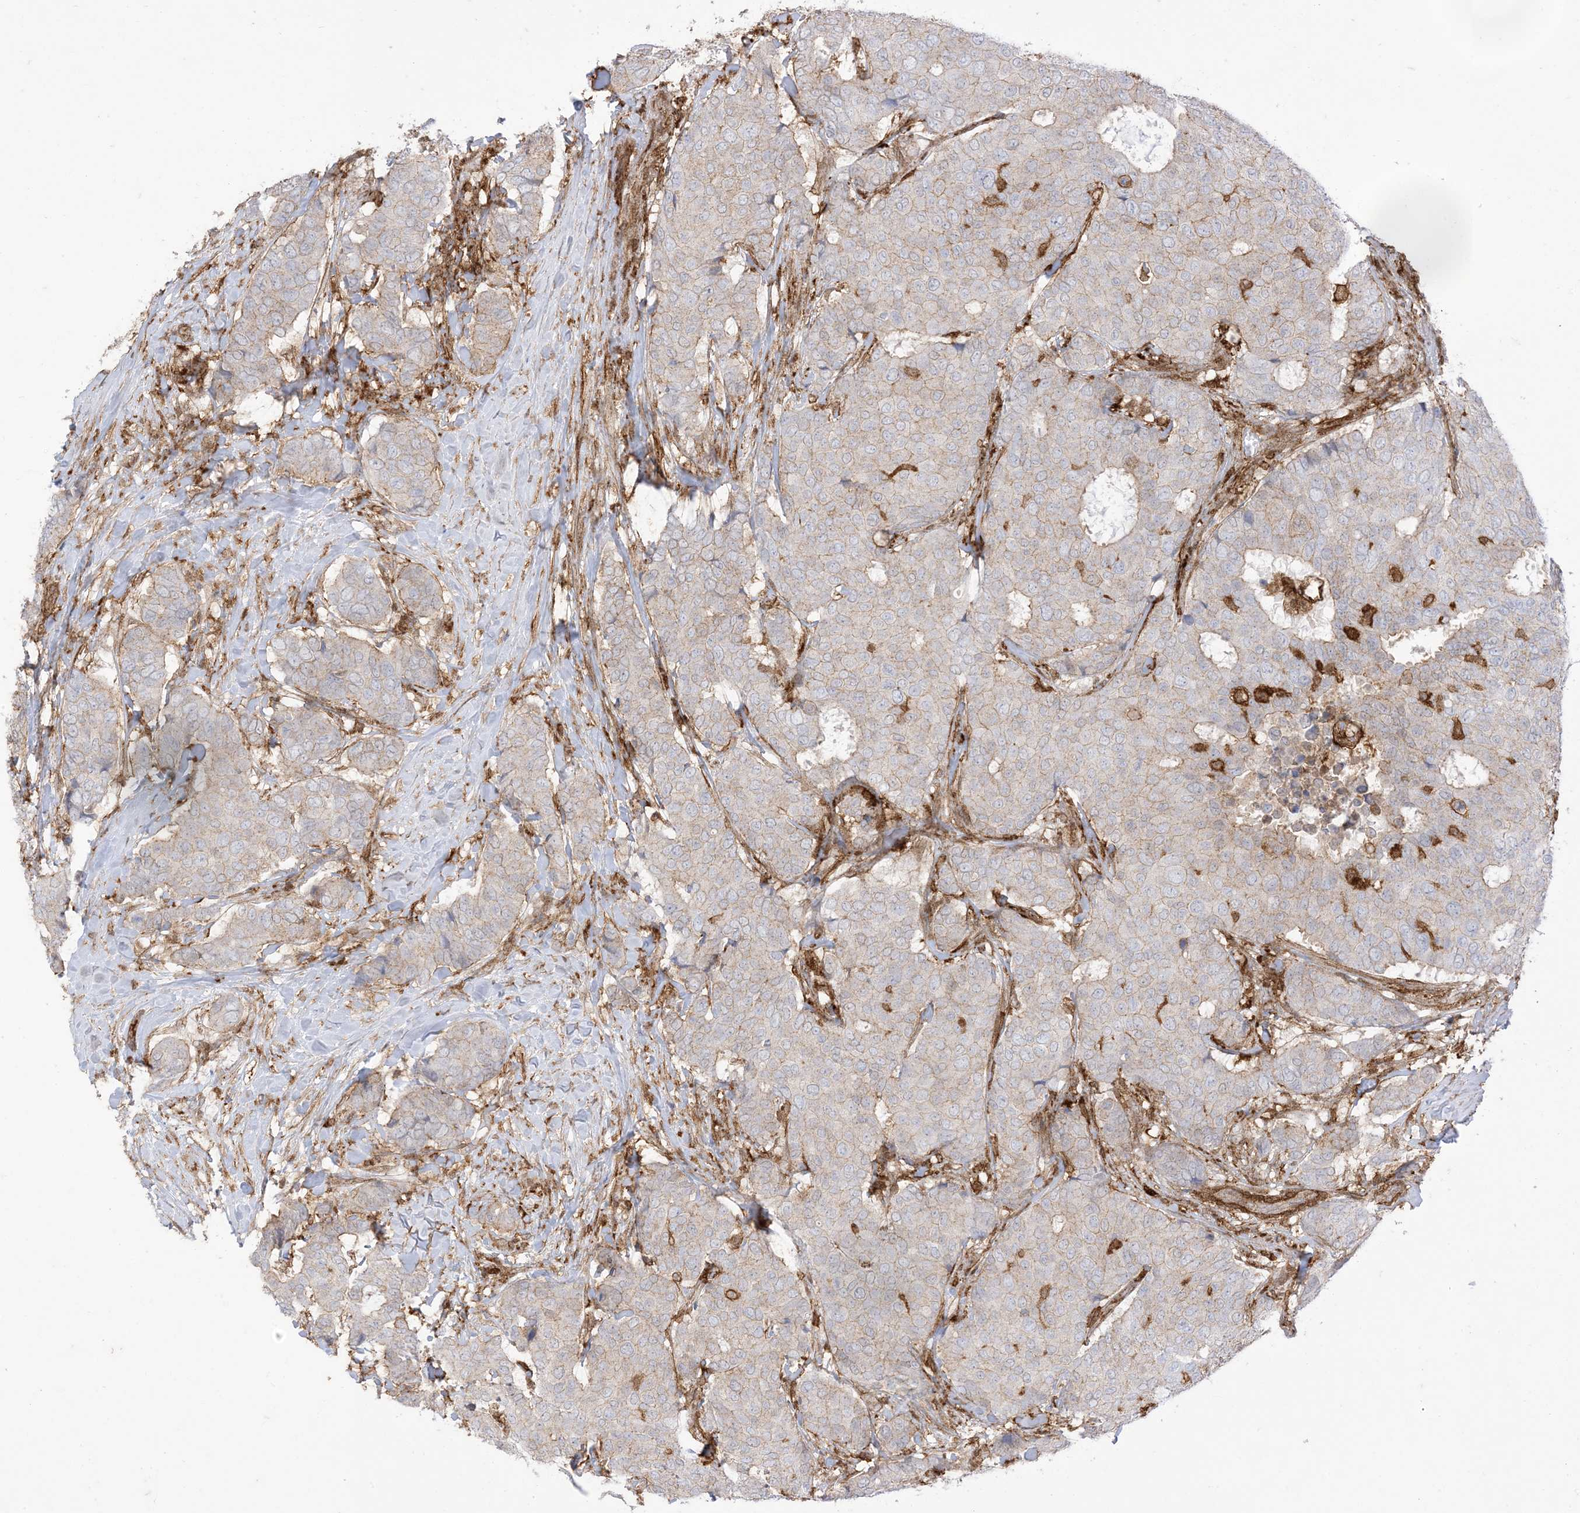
{"staining": {"intensity": "negative", "quantity": "none", "location": "none"}, "tissue": "breast cancer", "cell_type": "Tumor cells", "image_type": "cancer", "snomed": [{"axis": "morphology", "description": "Duct carcinoma"}, {"axis": "topography", "description": "Breast"}], "caption": "A high-resolution histopathology image shows immunohistochemistry staining of breast intraductal carcinoma, which displays no significant staining in tumor cells. (Stains: DAB immunohistochemistry with hematoxylin counter stain, Microscopy: brightfield microscopy at high magnification).", "gene": "GSN", "patient": {"sex": "female", "age": 75}}